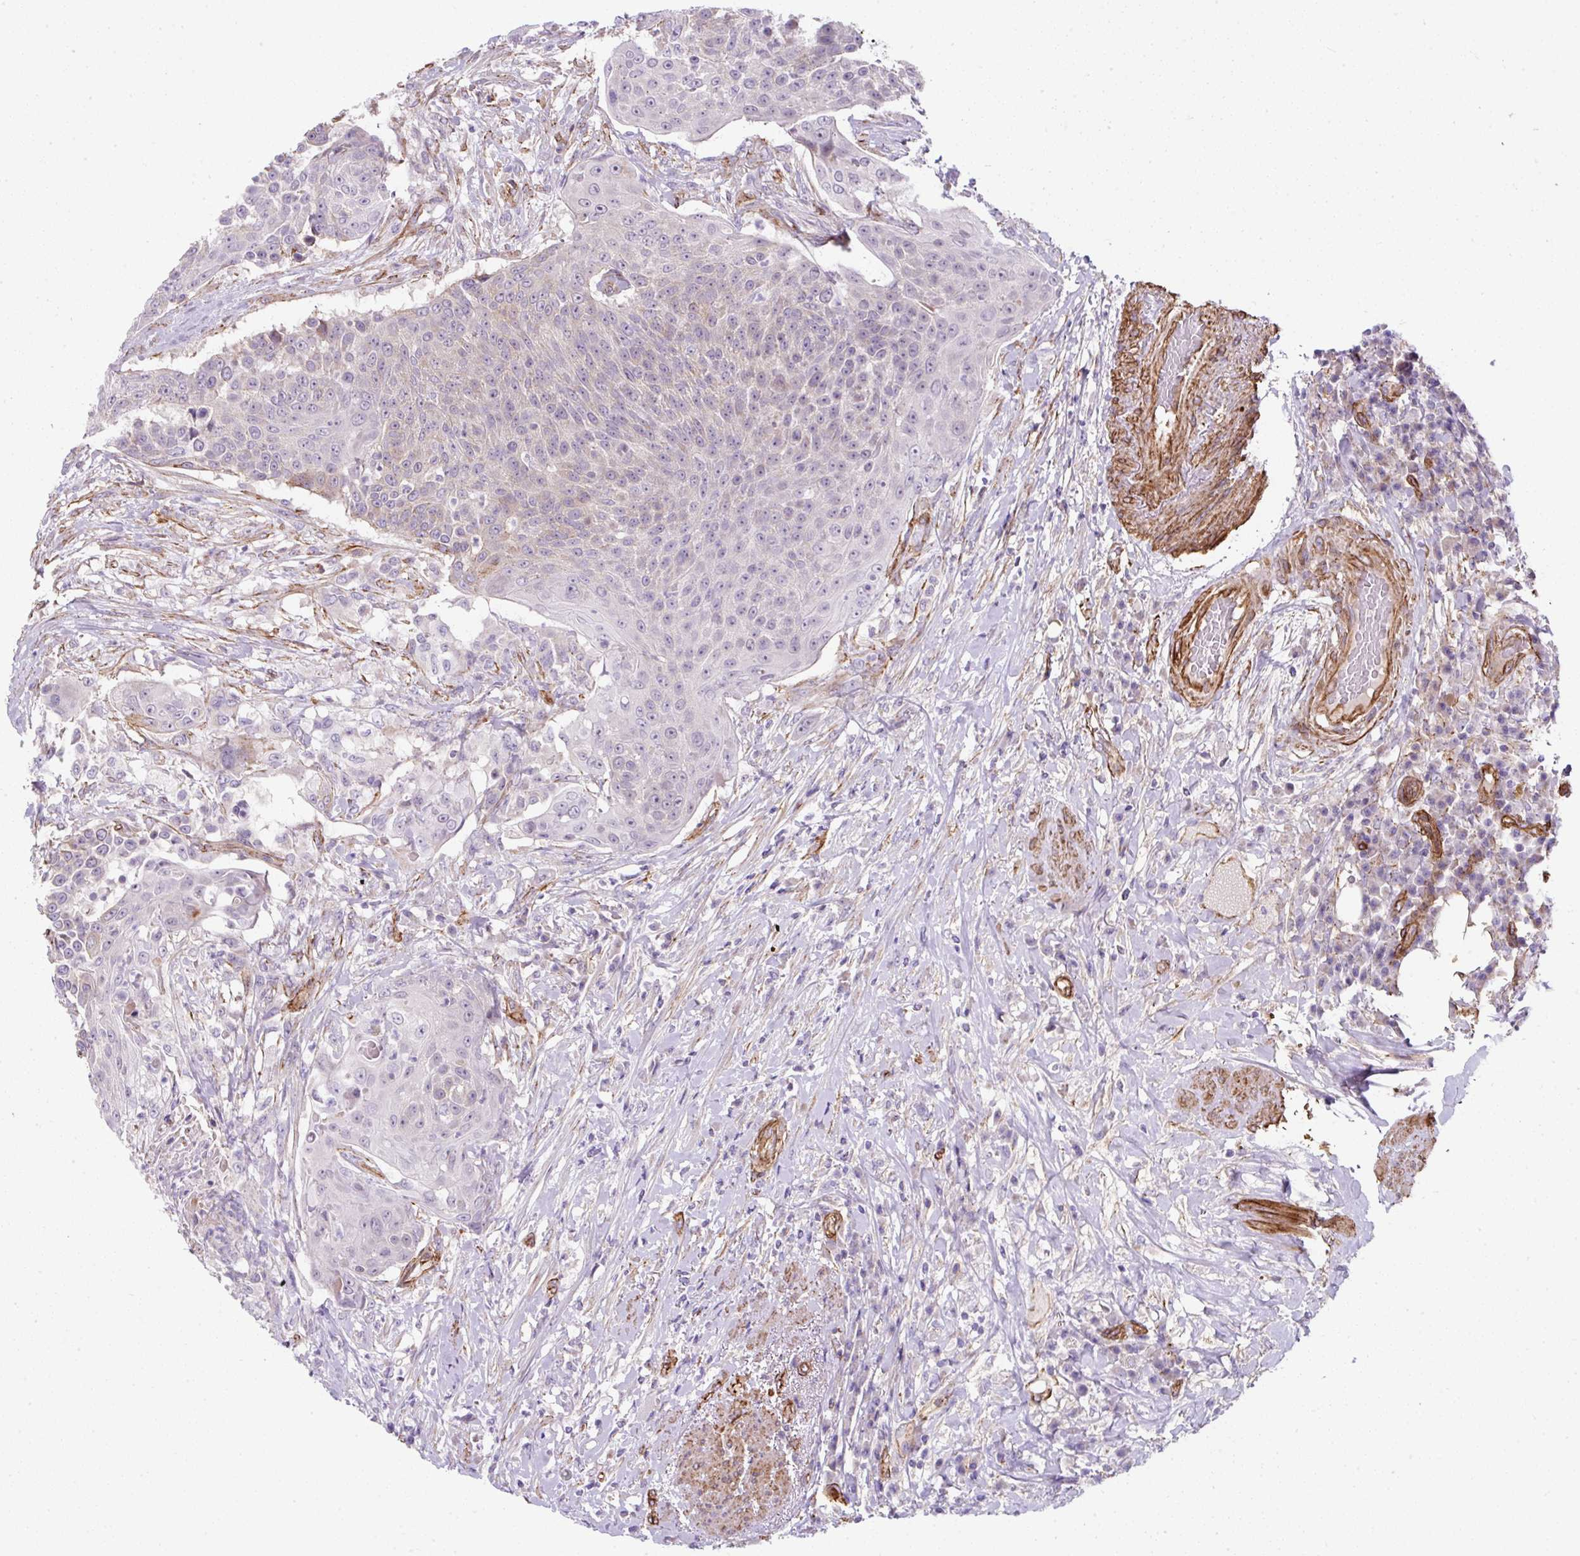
{"staining": {"intensity": "negative", "quantity": "none", "location": "none"}, "tissue": "urothelial cancer", "cell_type": "Tumor cells", "image_type": "cancer", "snomed": [{"axis": "morphology", "description": "Urothelial carcinoma, High grade"}, {"axis": "topography", "description": "Urinary bladder"}], "caption": "IHC of human urothelial cancer demonstrates no positivity in tumor cells.", "gene": "ANKUB1", "patient": {"sex": "female", "age": 63}}